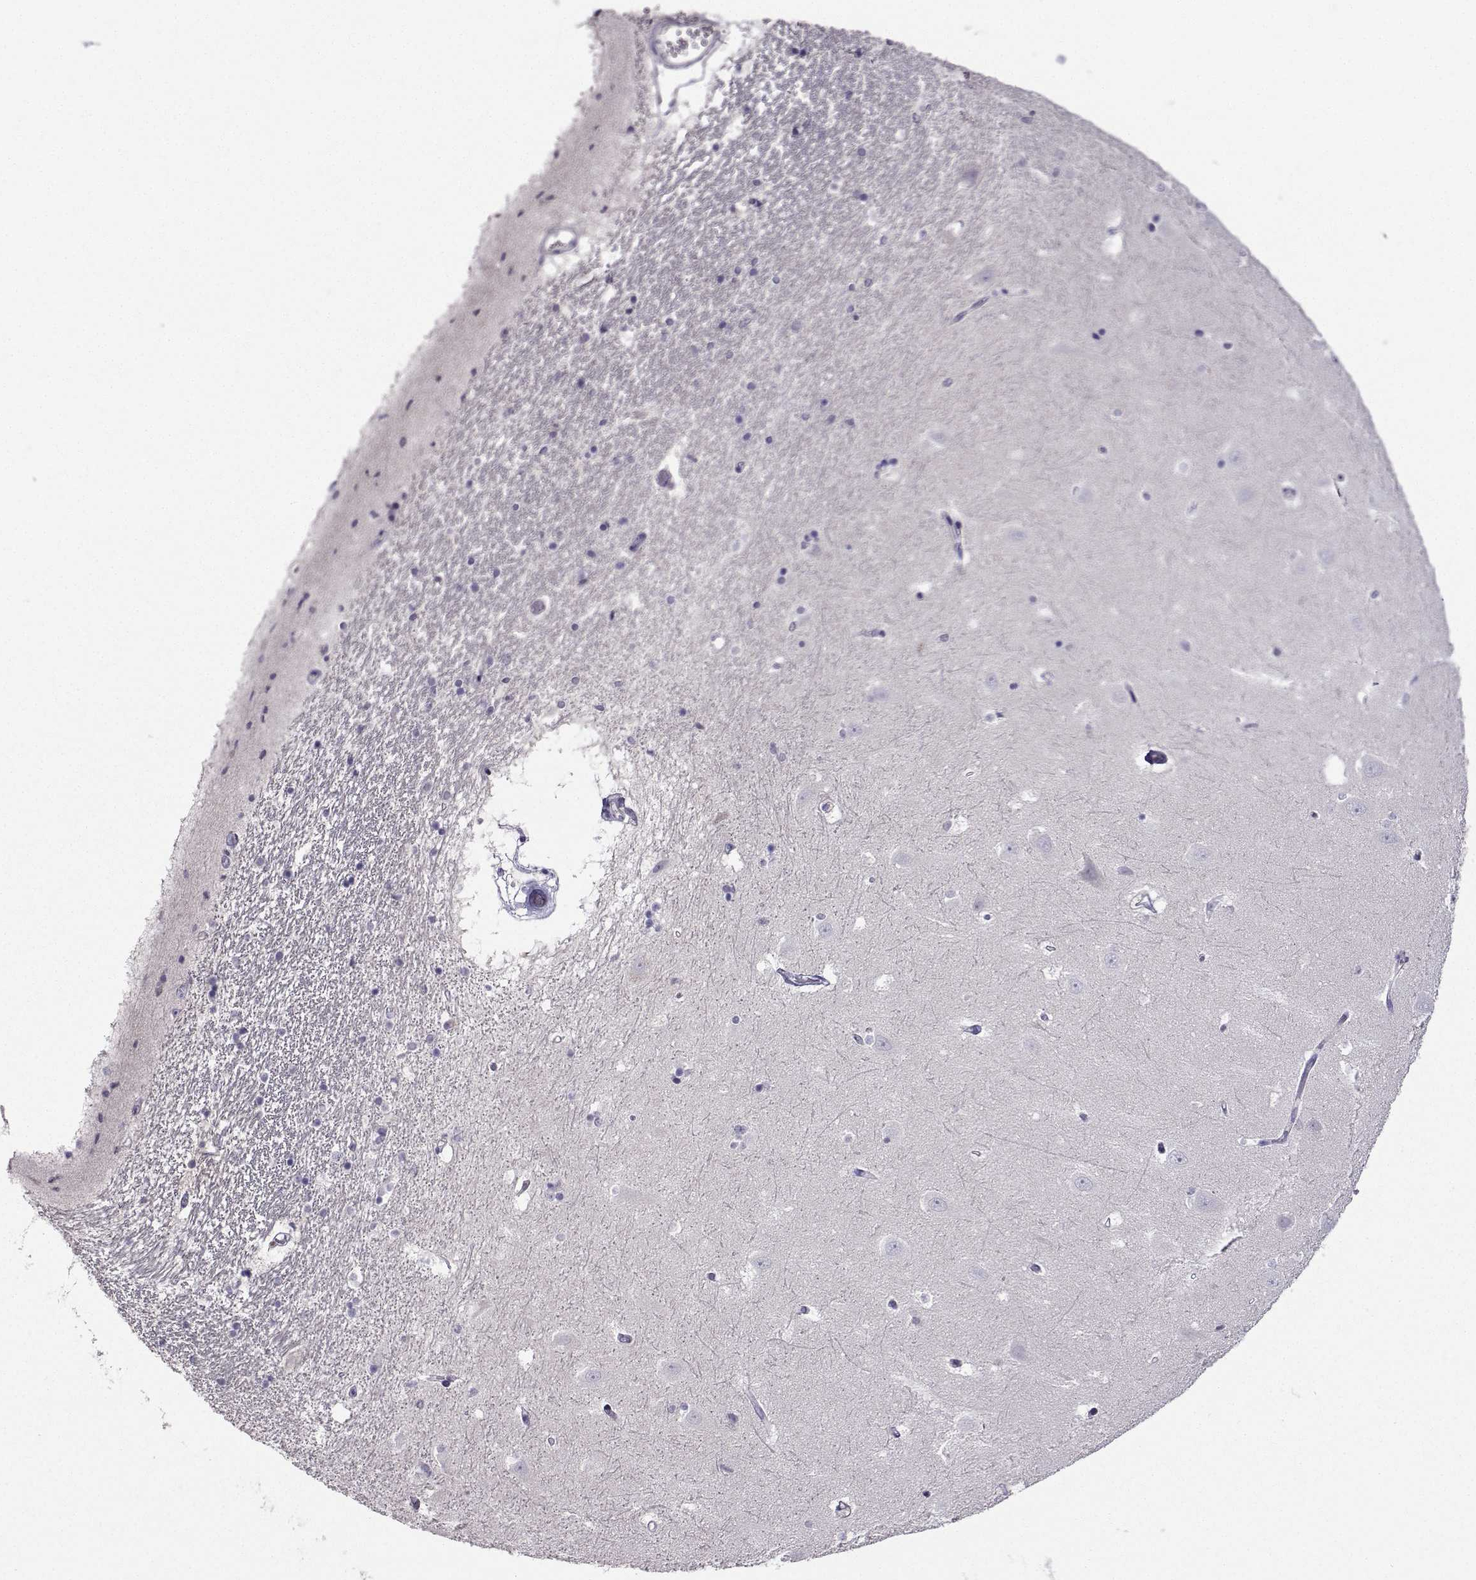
{"staining": {"intensity": "negative", "quantity": "none", "location": "none"}, "tissue": "hippocampus", "cell_type": "Glial cells", "image_type": "normal", "snomed": [{"axis": "morphology", "description": "Normal tissue, NOS"}, {"axis": "topography", "description": "Hippocampus"}], "caption": "This is an IHC micrograph of benign human hippocampus. There is no staining in glial cells.", "gene": "CRYBB1", "patient": {"sex": "male", "age": 44}}